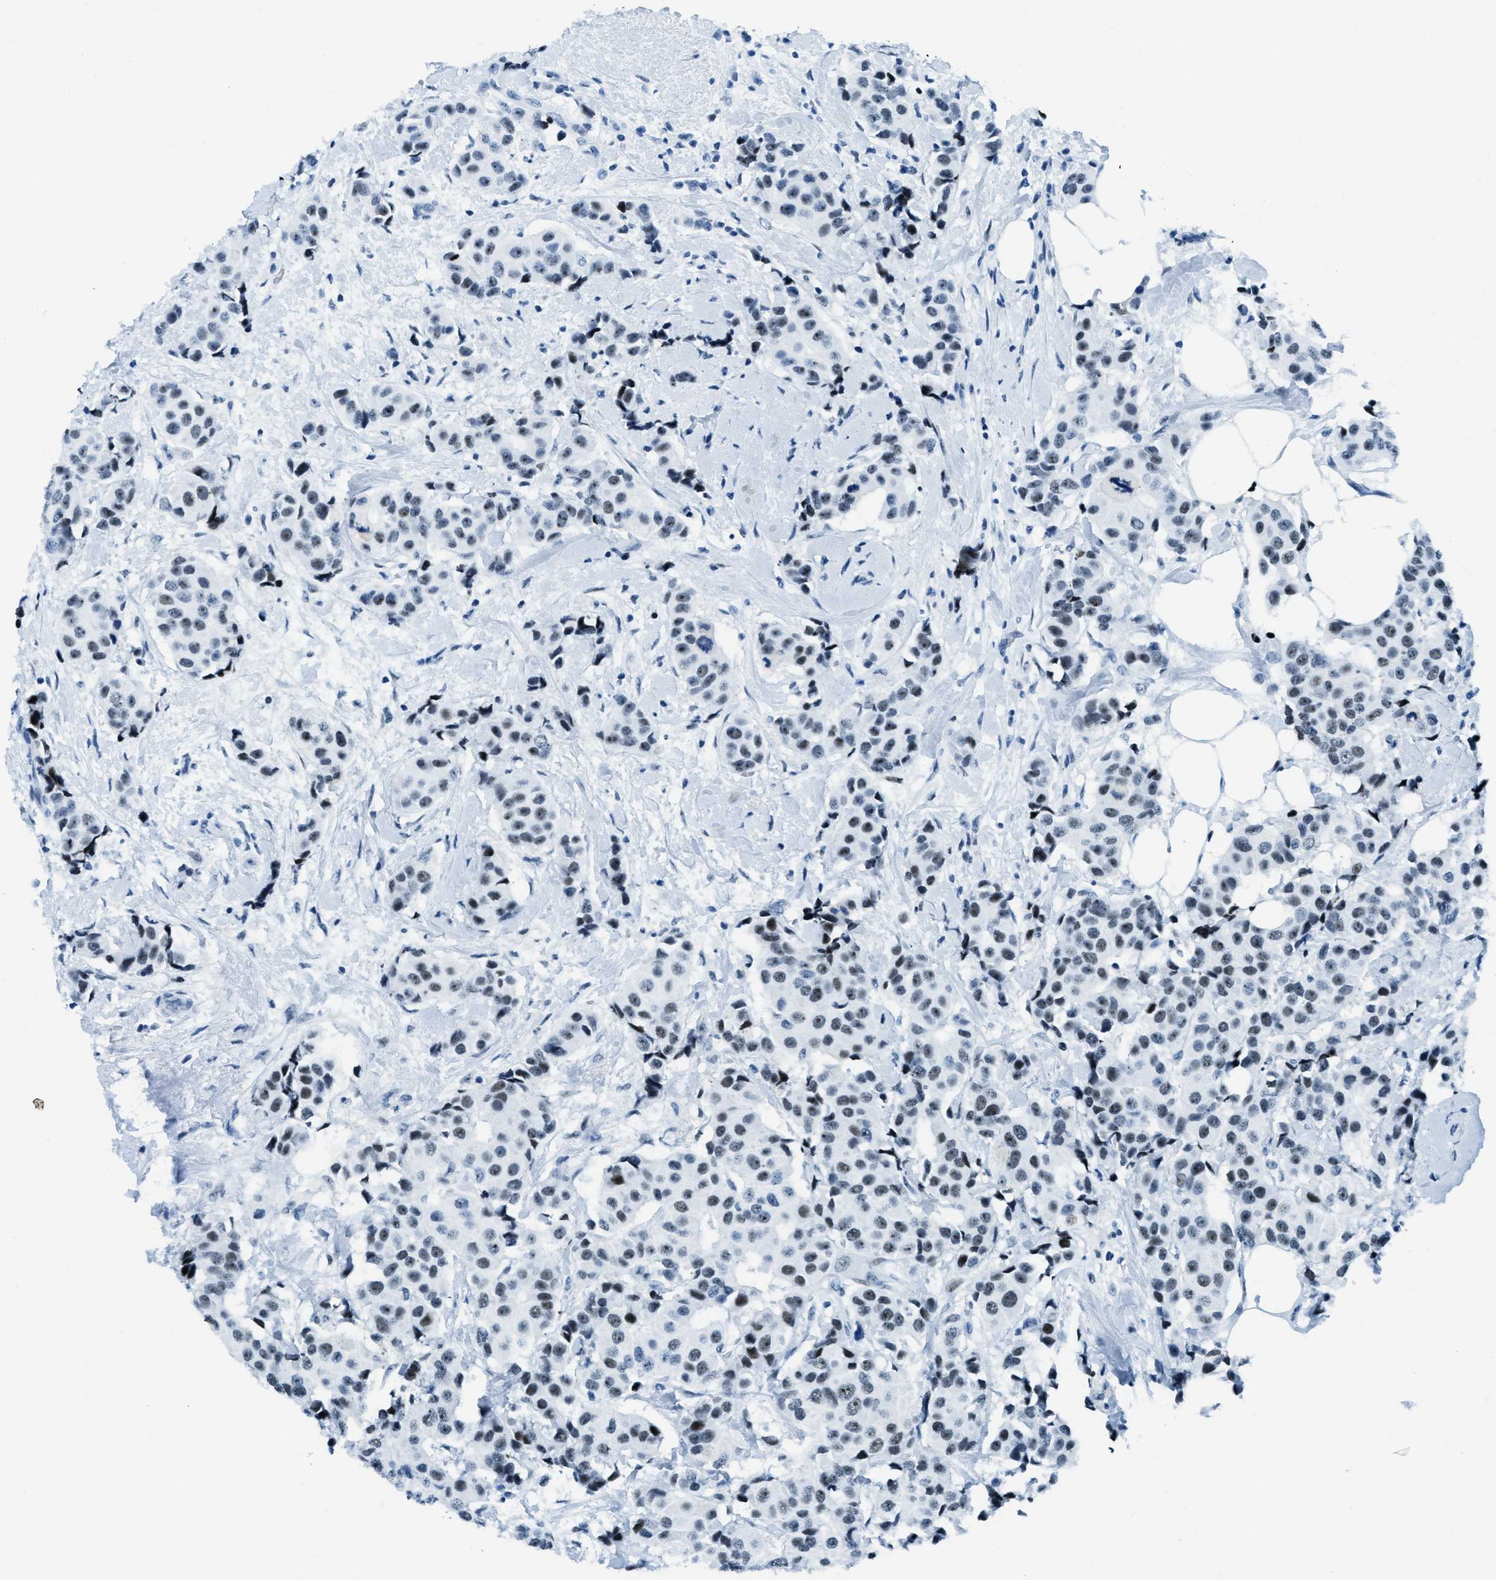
{"staining": {"intensity": "moderate", "quantity": ">75%", "location": "nuclear"}, "tissue": "breast cancer", "cell_type": "Tumor cells", "image_type": "cancer", "snomed": [{"axis": "morphology", "description": "Normal tissue, NOS"}, {"axis": "morphology", "description": "Duct carcinoma"}, {"axis": "topography", "description": "Breast"}], "caption": "IHC of breast cancer (infiltrating ductal carcinoma) displays medium levels of moderate nuclear expression in about >75% of tumor cells. (DAB (3,3'-diaminobenzidine) IHC with brightfield microscopy, high magnification).", "gene": "PLA2G2A", "patient": {"sex": "female", "age": 39}}